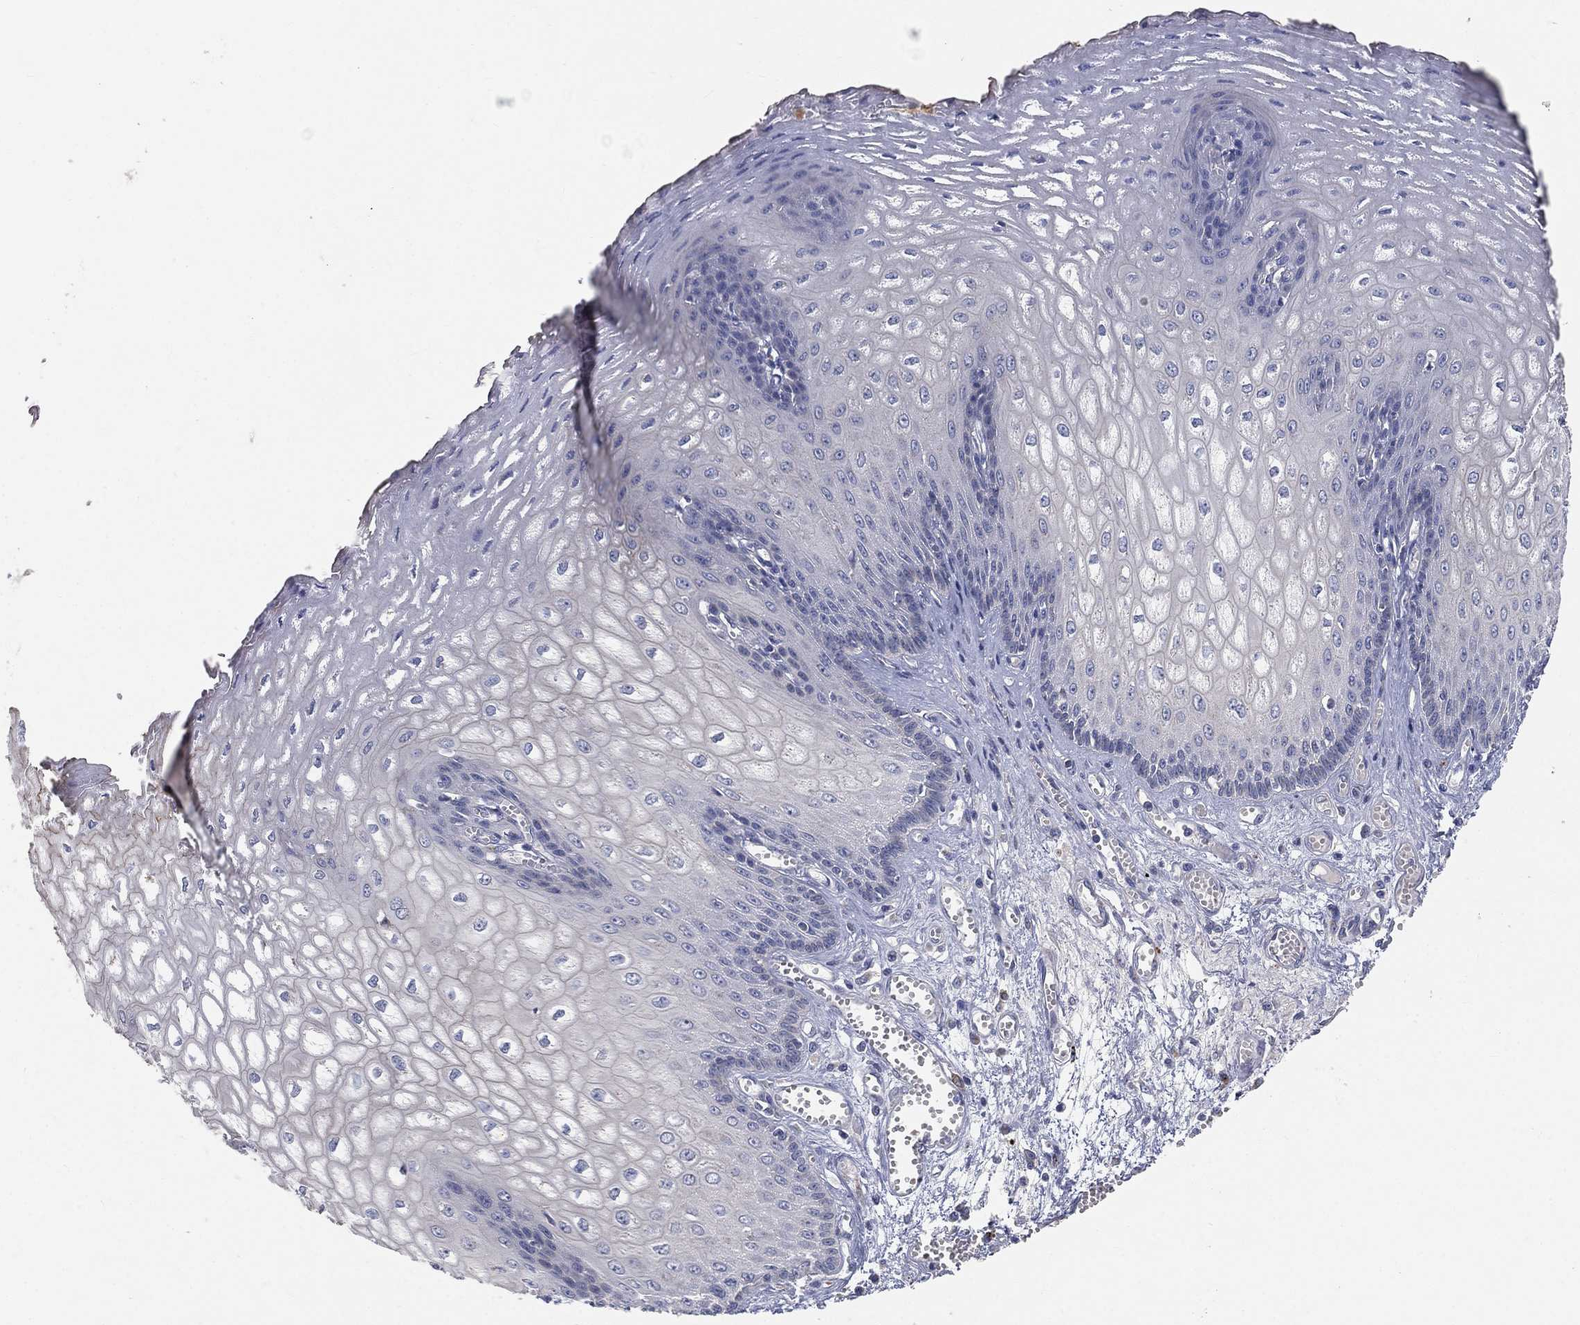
{"staining": {"intensity": "negative", "quantity": "none", "location": "none"}, "tissue": "esophagus", "cell_type": "Squamous epithelial cells", "image_type": "normal", "snomed": [{"axis": "morphology", "description": "Normal tissue, NOS"}, {"axis": "topography", "description": "Esophagus"}], "caption": "Squamous epithelial cells show no significant positivity in benign esophagus. (Immunohistochemistry (ihc), brightfield microscopy, high magnification).", "gene": "CTSL", "patient": {"sex": "male", "age": 58}}